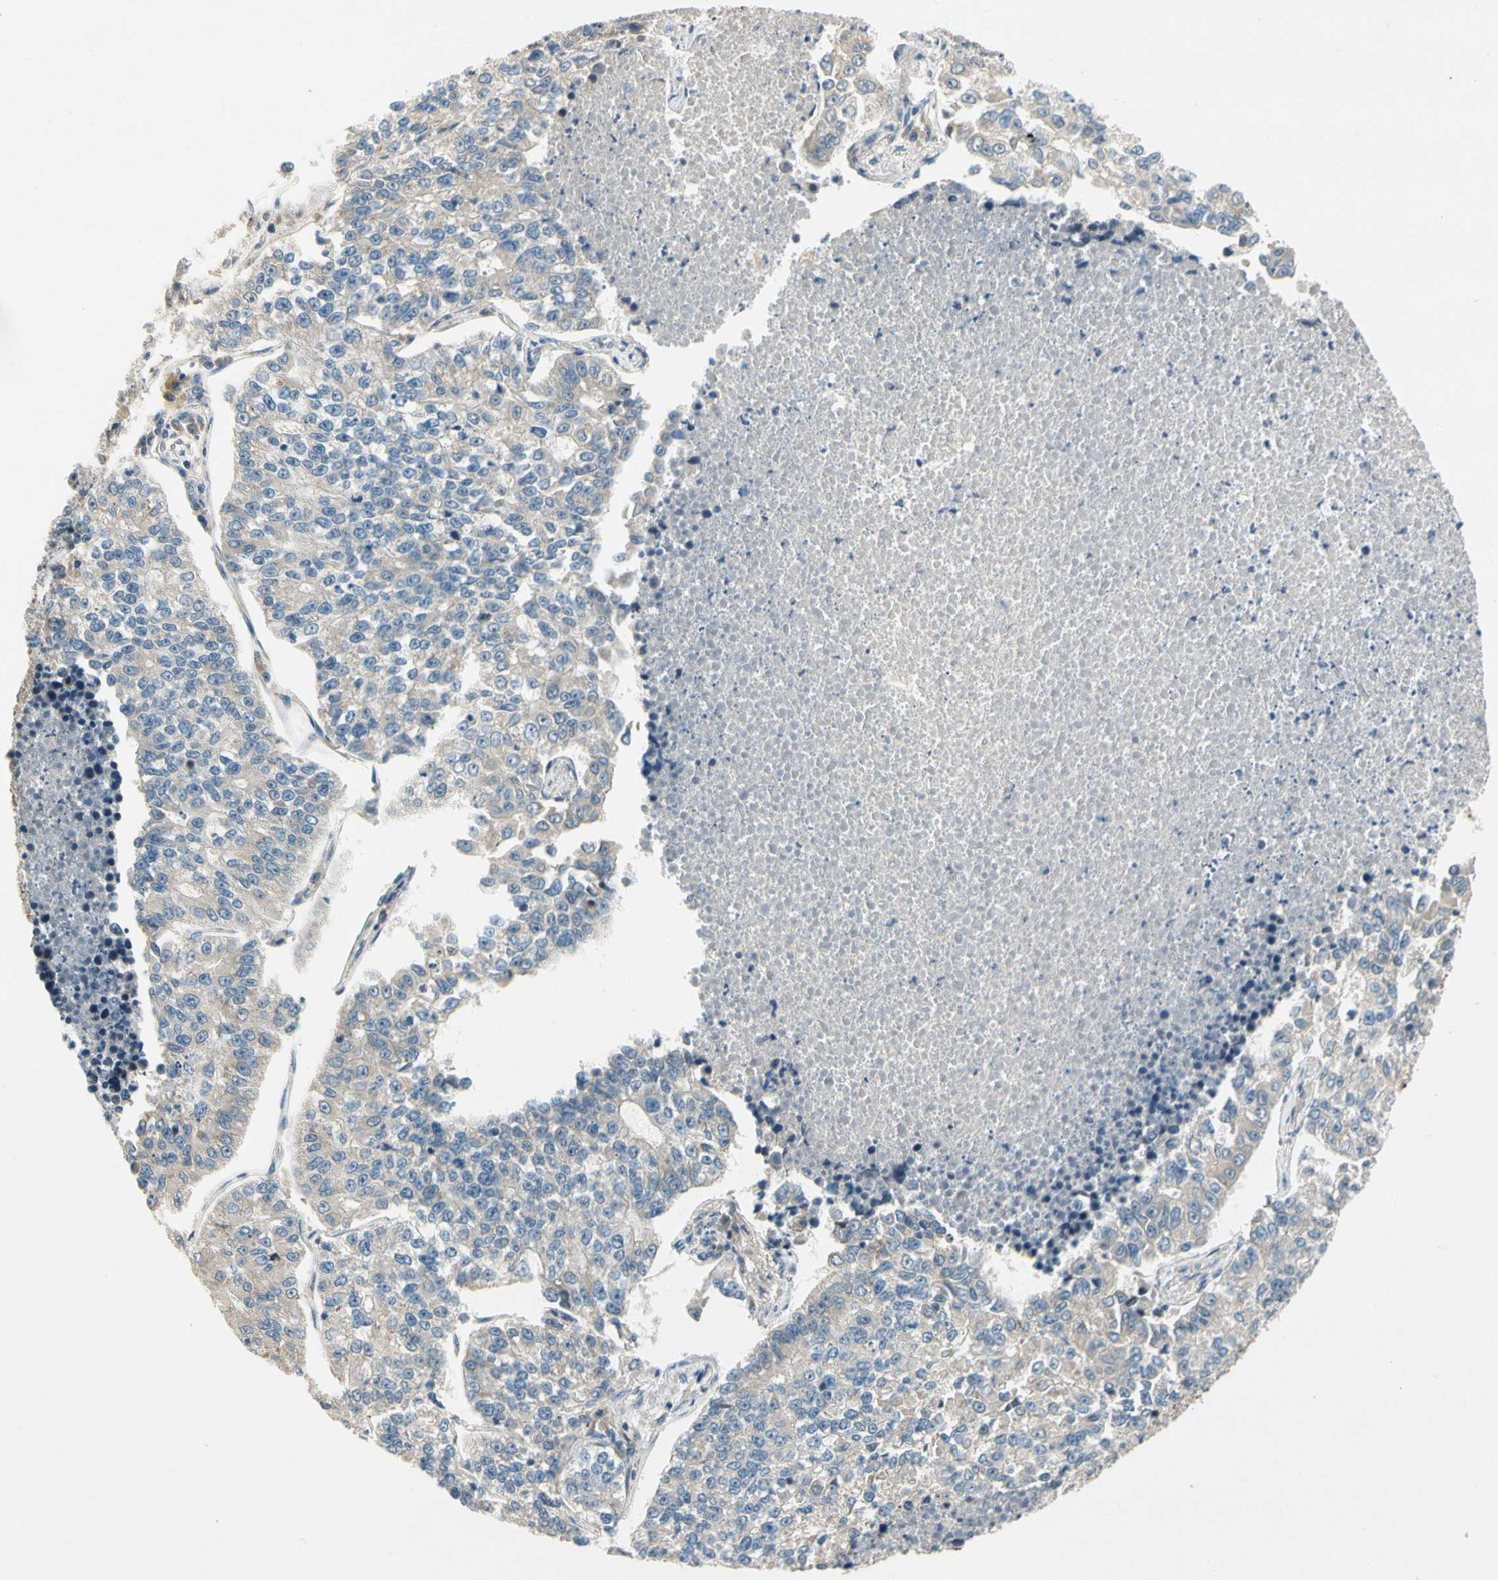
{"staining": {"intensity": "weak", "quantity": "25%-75%", "location": "cytoplasmic/membranous"}, "tissue": "lung cancer", "cell_type": "Tumor cells", "image_type": "cancer", "snomed": [{"axis": "morphology", "description": "Adenocarcinoma, NOS"}, {"axis": "topography", "description": "Lung"}], "caption": "Immunohistochemistry histopathology image of lung cancer (adenocarcinoma) stained for a protein (brown), which displays low levels of weak cytoplasmic/membranous positivity in approximately 25%-75% of tumor cells.", "gene": "GATD1", "patient": {"sex": "male", "age": 49}}